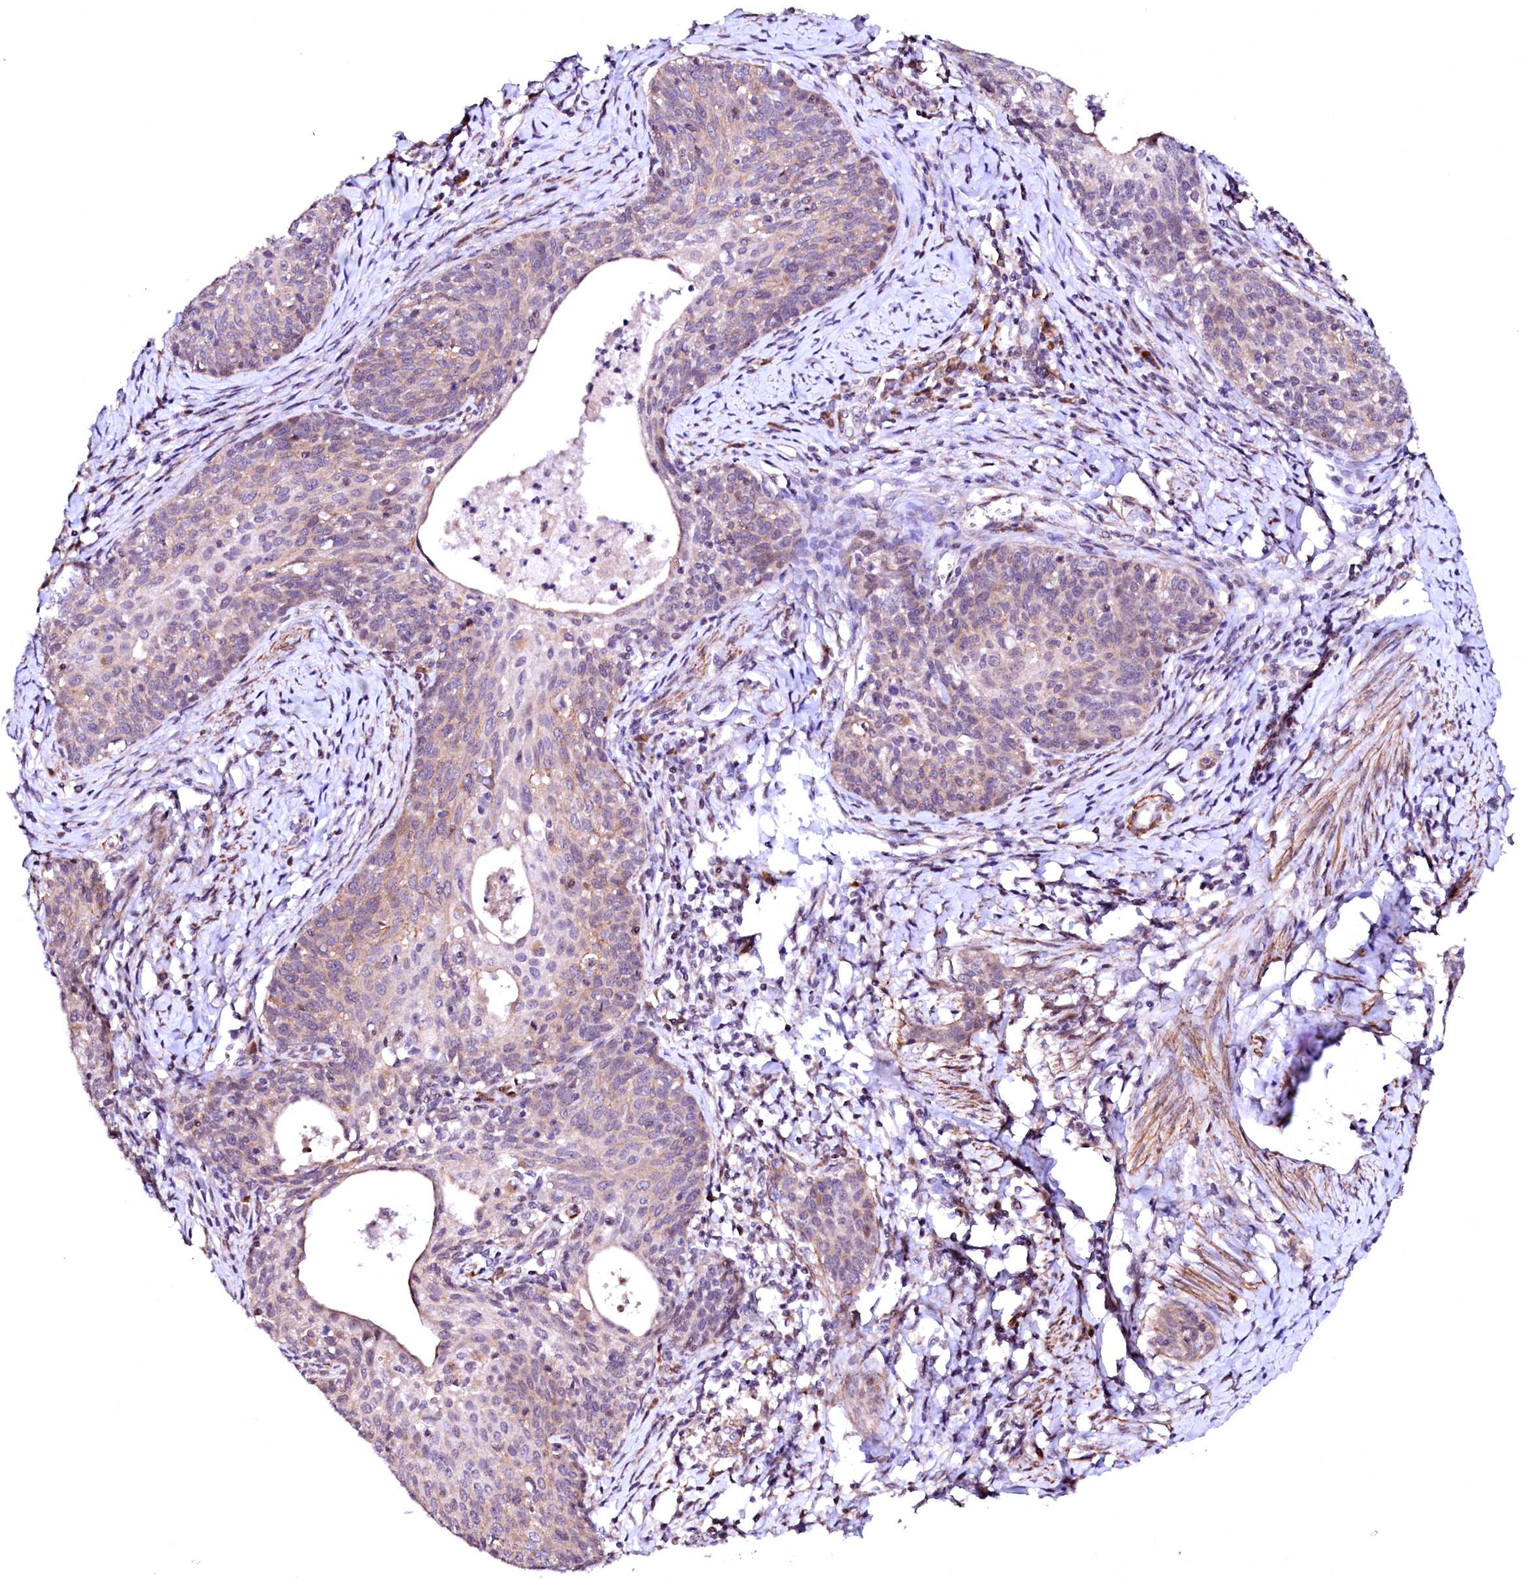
{"staining": {"intensity": "moderate", "quantity": "25%-75%", "location": "cytoplasmic/membranous"}, "tissue": "cervical cancer", "cell_type": "Tumor cells", "image_type": "cancer", "snomed": [{"axis": "morphology", "description": "Squamous cell carcinoma, NOS"}, {"axis": "topography", "description": "Cervix"}], "caption": "This image exhibits immunohistochemistry (IHC) staining of human squamous cell carcinoma (cervical), with medium moderate cytoplasmic/membranous staining in approximately 25%-75% of tumor cells.", "gene": "GPR176", "patient": {"sex": "female", "age": 52}}